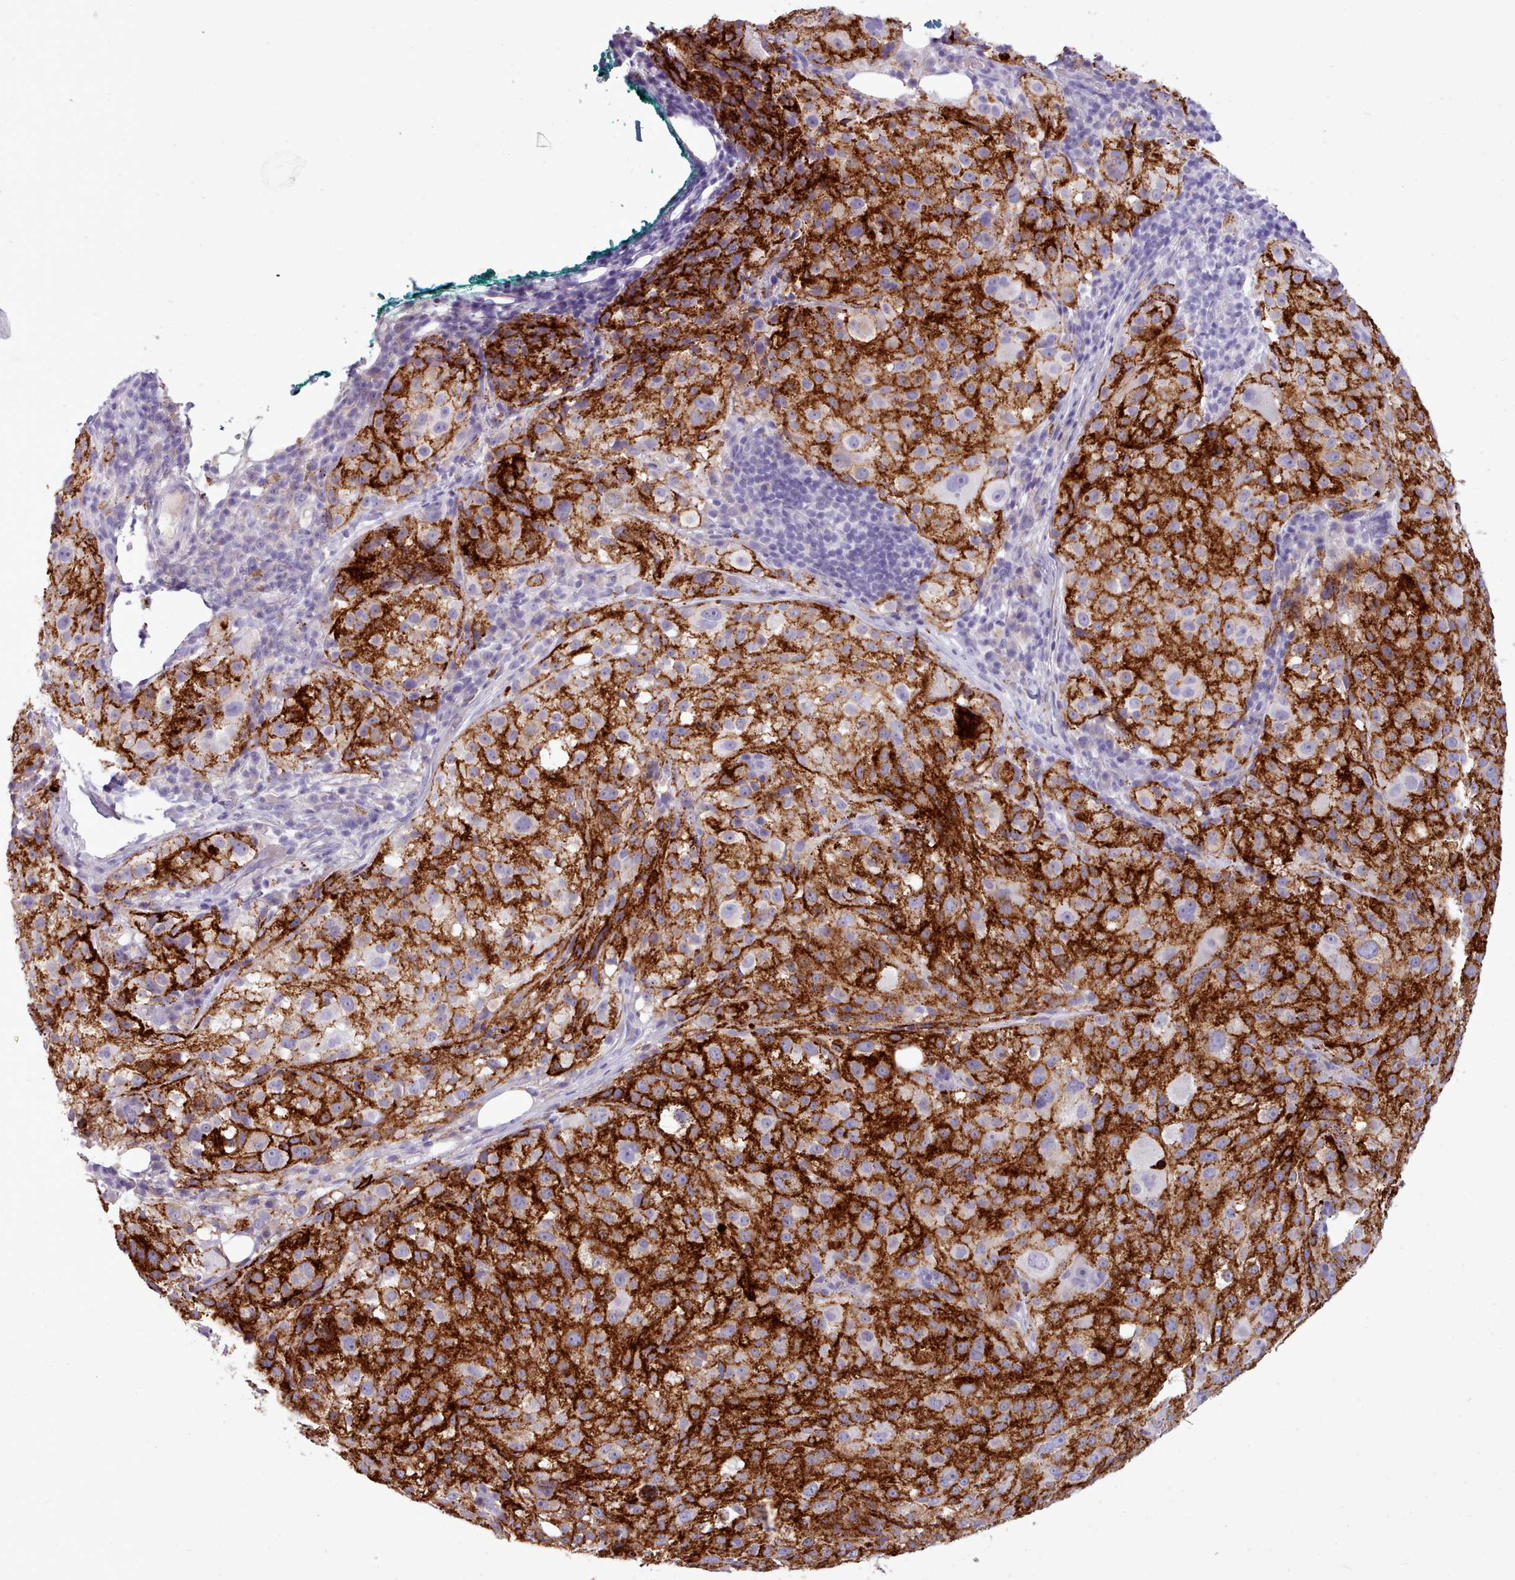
{"staining": {"intensity": "negative", "quantity": "none", "location": "none"}, "tissue": "melanoma", "cell_type": "Tumor cells", "image_type": "cancer", "snomed": [{"axis": "morphology", "description": "Necrosis, NOS"}, {"axis": "morphology", "description": "Malignant melanoma, NOS"}, {"axis": "topography", "description": "Skin"}], "caption": "Immunohistochemical staining of human melanoma reveals no significant positivity in tumor cells.", "gene": "CYP2A13", "patient": {"sex": "female", "age": 87}}